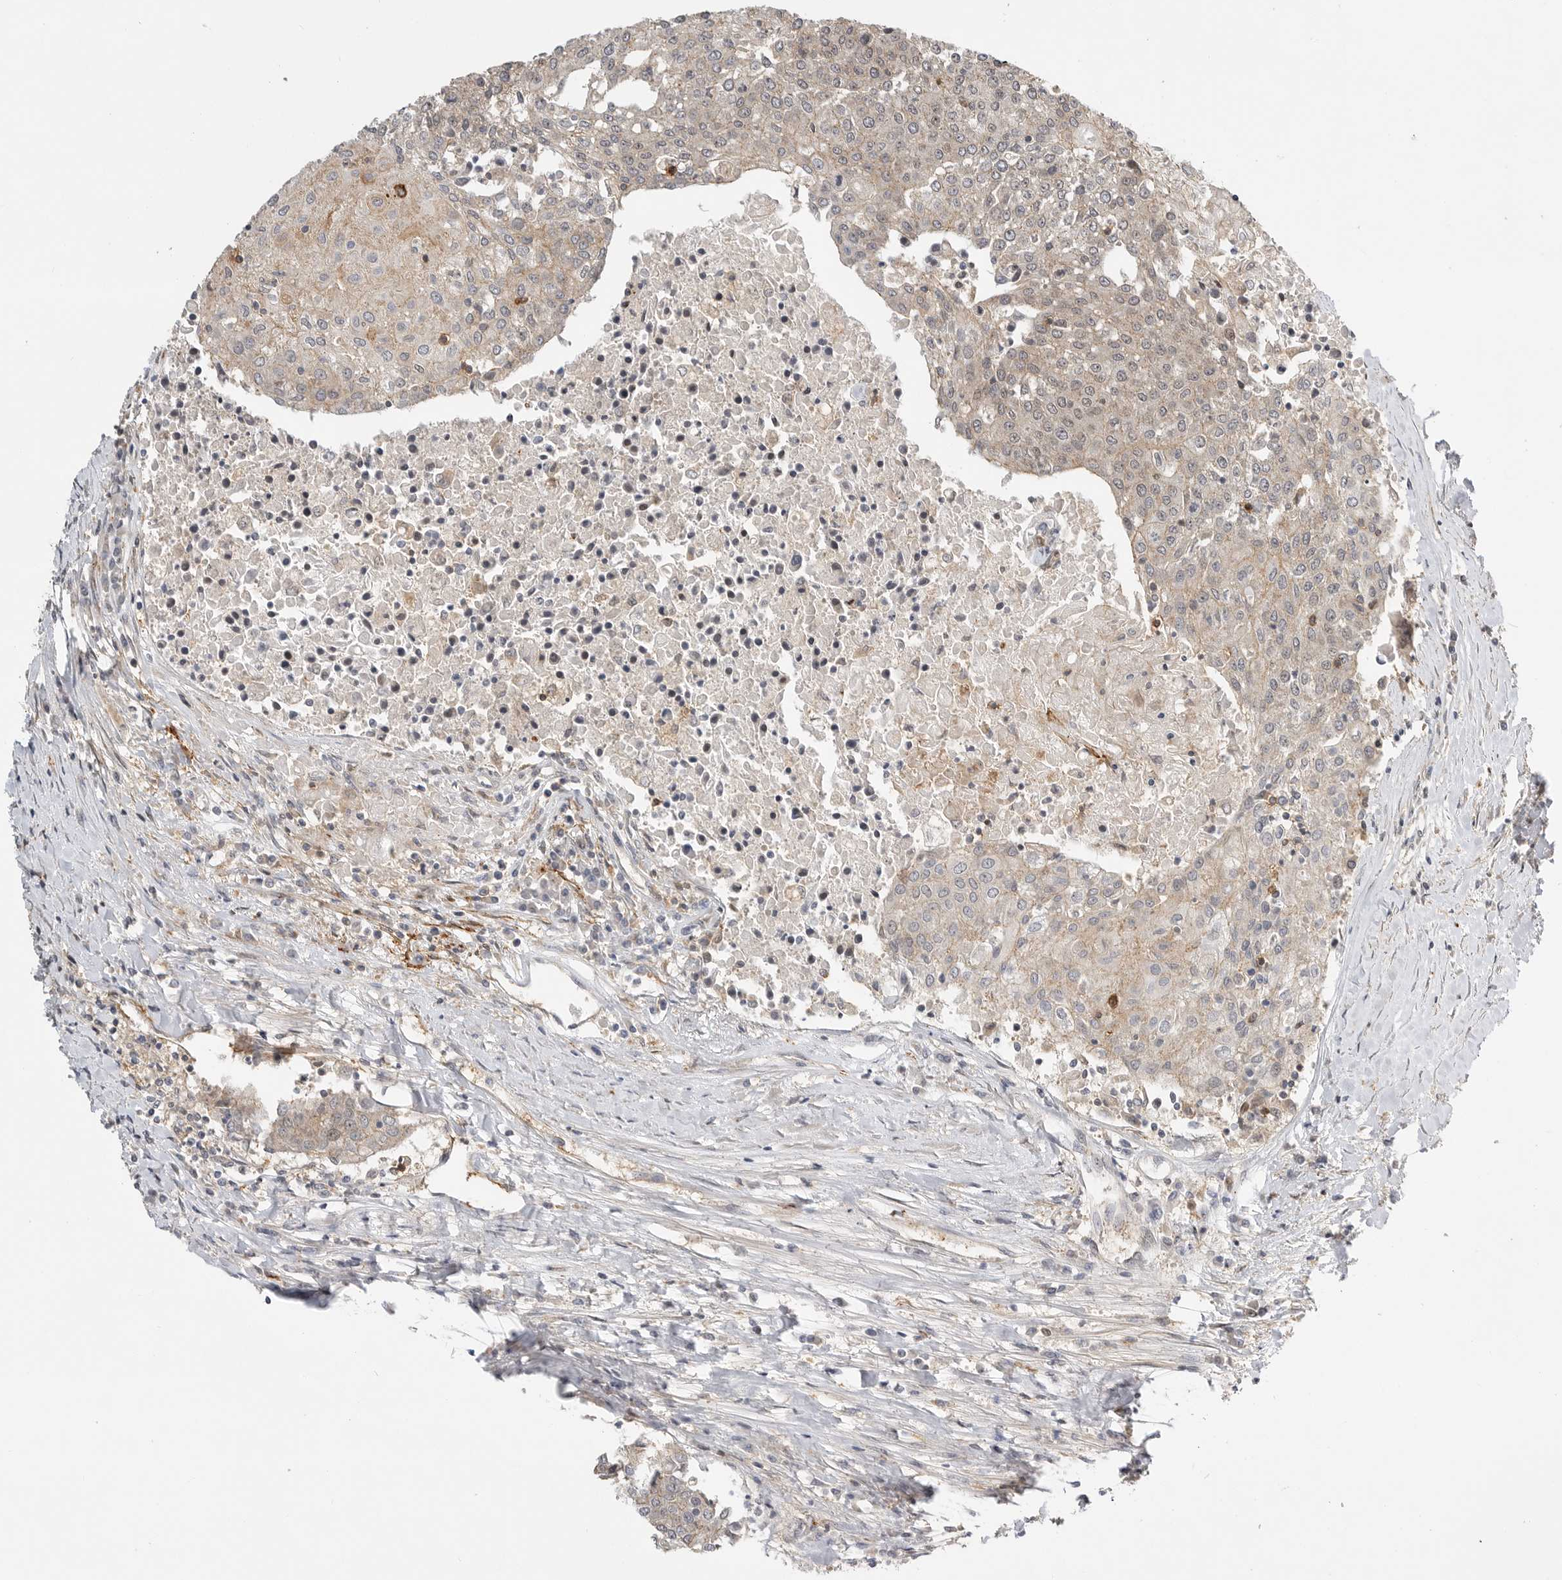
{"staining": {"intensity": "negative", "quantity": "none", "location": "none"}, "tissue": "urothelial cancer", "cell_type": "Tumor cells", "image_type": "cancer", "snomed": [{"axis": "morphology", "description": "Urothelial carcinoma, High grade"}, {"axis": "topography", "description": "Urinary bladder"}], "caption": "This is an immunohistochemistry (IHC) image of high-grade urothelial carcinoma. There is no staining in tumor cells.", "gene": "CSNK1G3", "patient": {"sex": "female", "age": 85}}